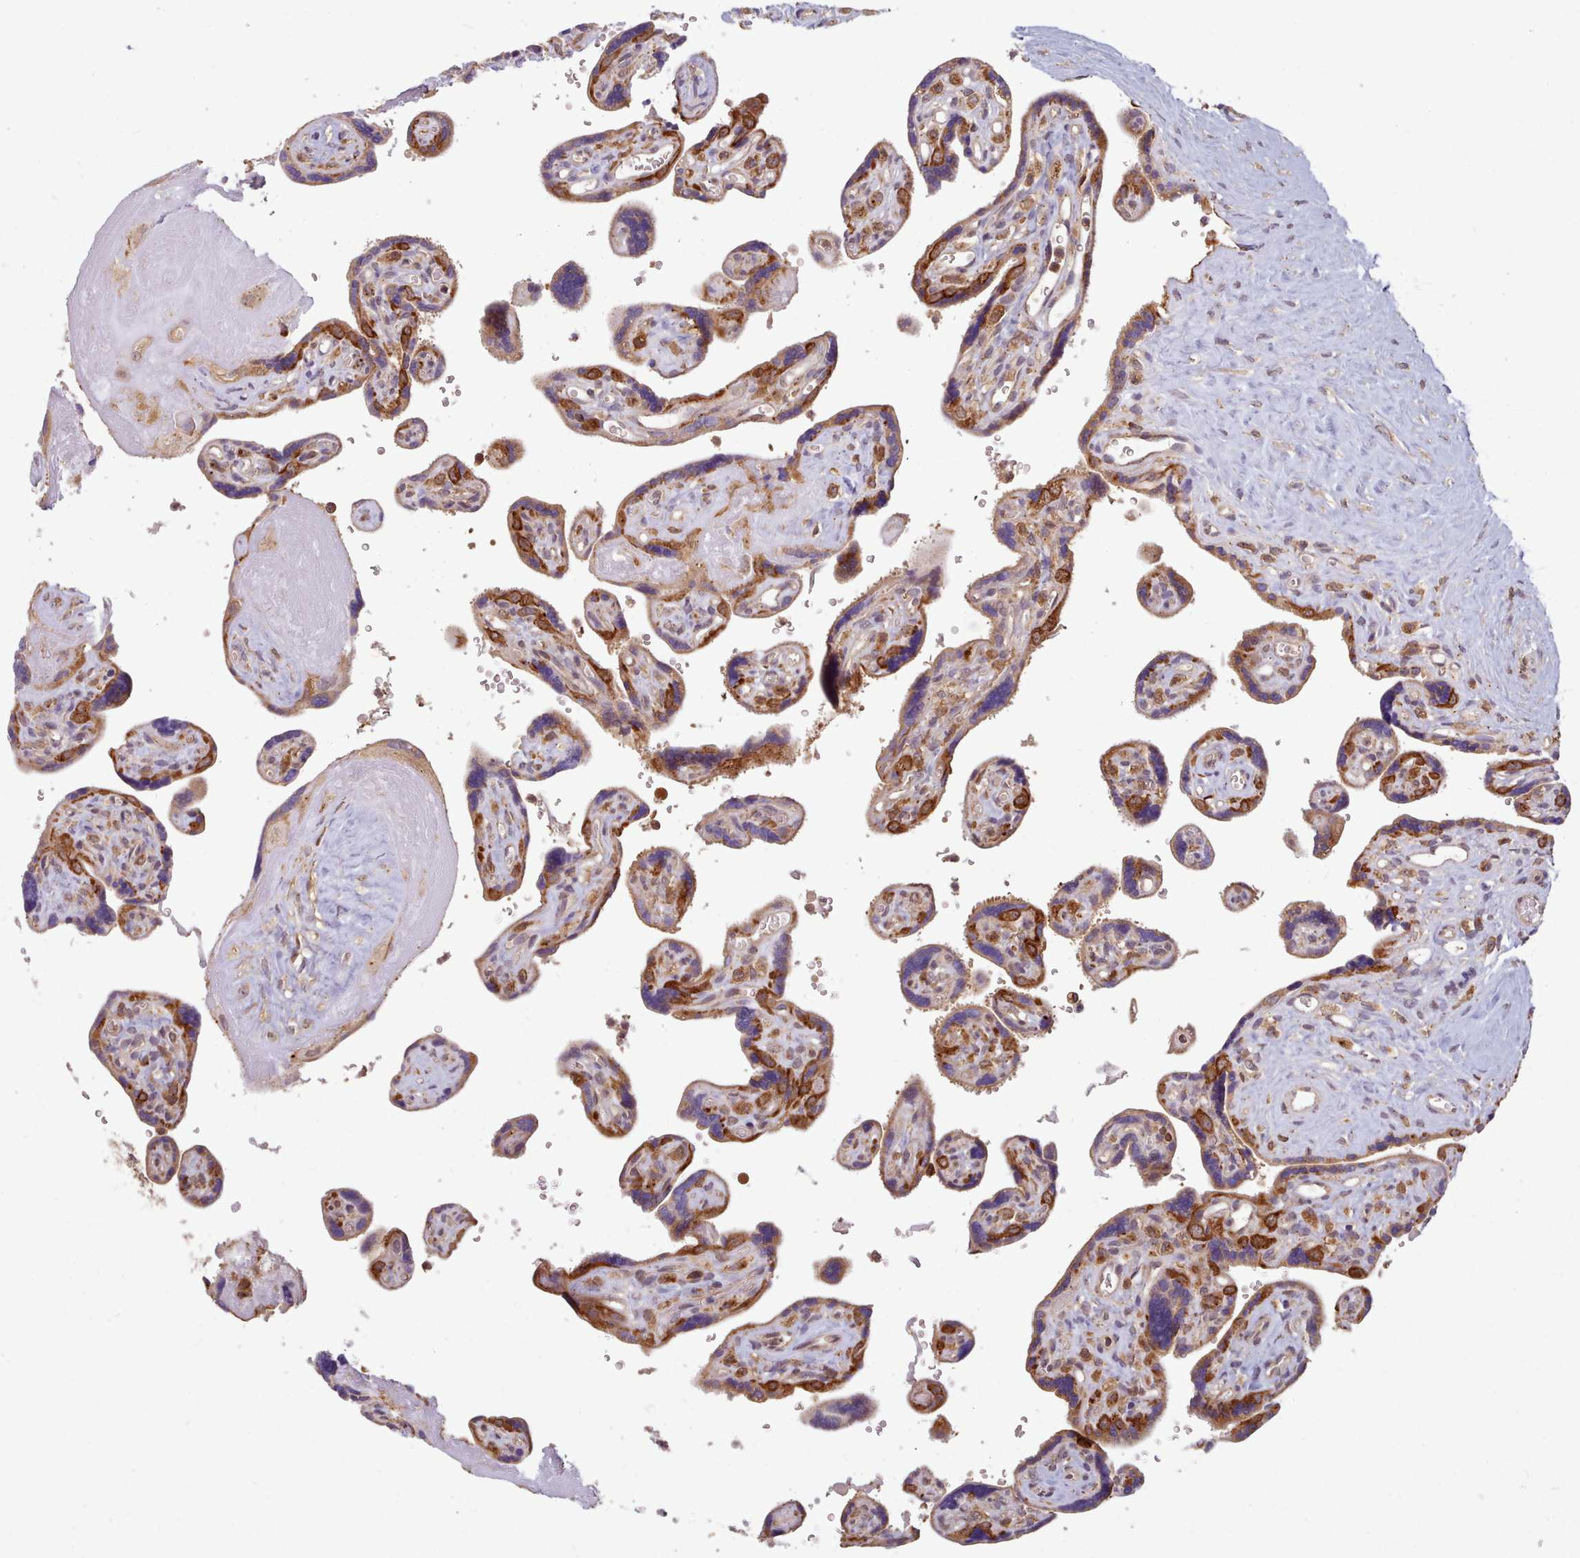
{"staining": {"intensity": "strong", "quantity": ">75%", "location": "cytoplasmic/membranous"}, "tissue": "placenta", "cell_type": "Trophoblastic cells", "image_type": "normal", "snomed": [{"axis": "morphology", "description": "Normal tissue, NOS"}, {"axis": "topography", "description": "Placenta"}], "caption": "High-power microscopy captured an immunohistochemistry micrograph of benign placenta, revealing strong cytoplasmic/membranous positivity in about >75% of trophoblastic cells. The staining was performed using DAB to visualize the protein expression in brown, while the nuclei were stained in blue with hematoxylin (Magnification: 20x).", "gene": "CRYBG1", "patient": {"sex": "female", "age": 39}}